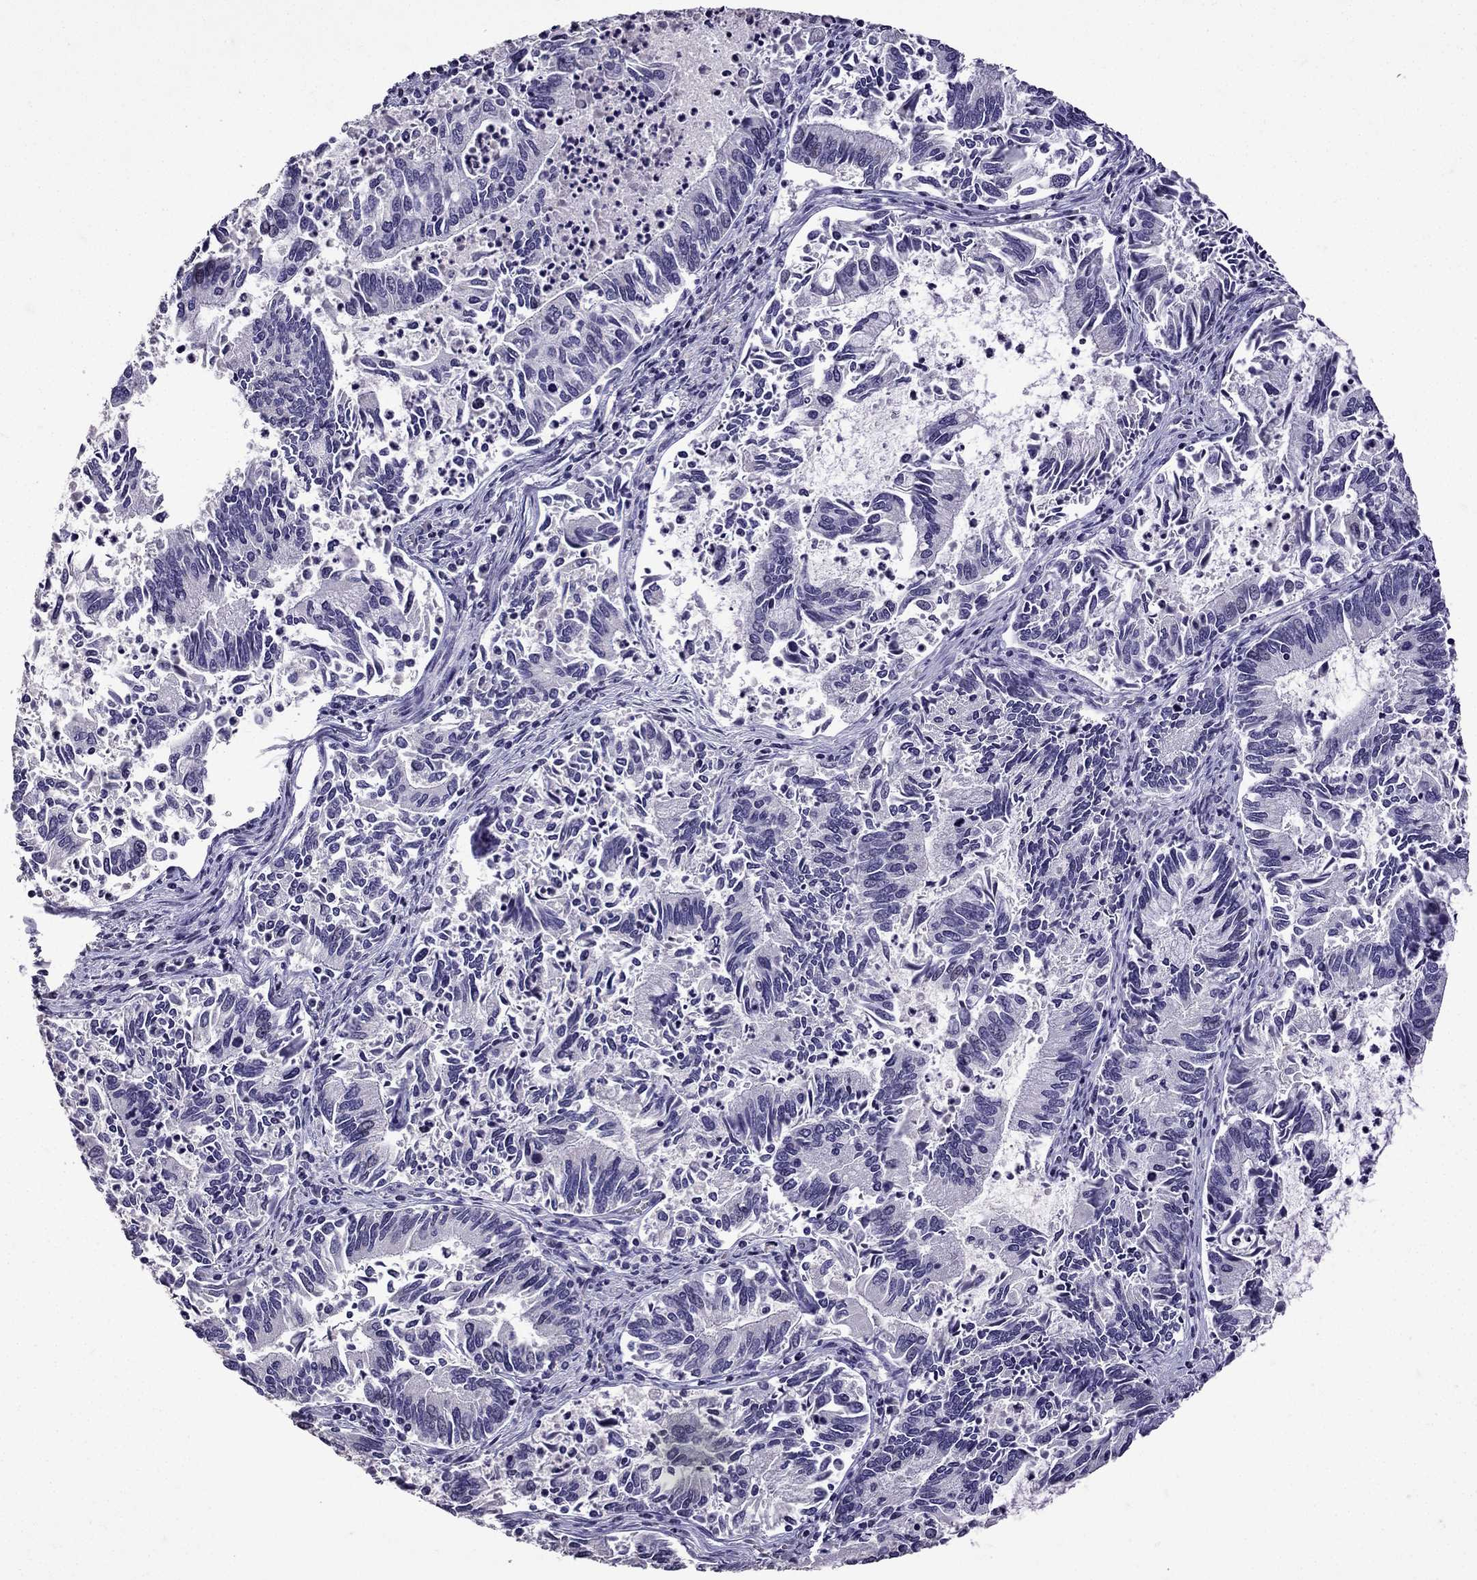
{"staining": {"intensity": "negative", "quantity": "none", "location": "none"}, "tissue": "cervical cancer", "cell_type": "Tumor cells", "image_type": "cancer", "snomed": [{"axis": "morphology", "description": "Adenocarcinoma, NOS"}, {"axis": "topography", "description": "Cervix"}], "caption": "Cervical cancer (adenocarcinoma) was stained to show a protein in brown. There is no significant staining in tumor cells.", "gene": "TTN", "patient": {"sex": "female", "age": 42}}